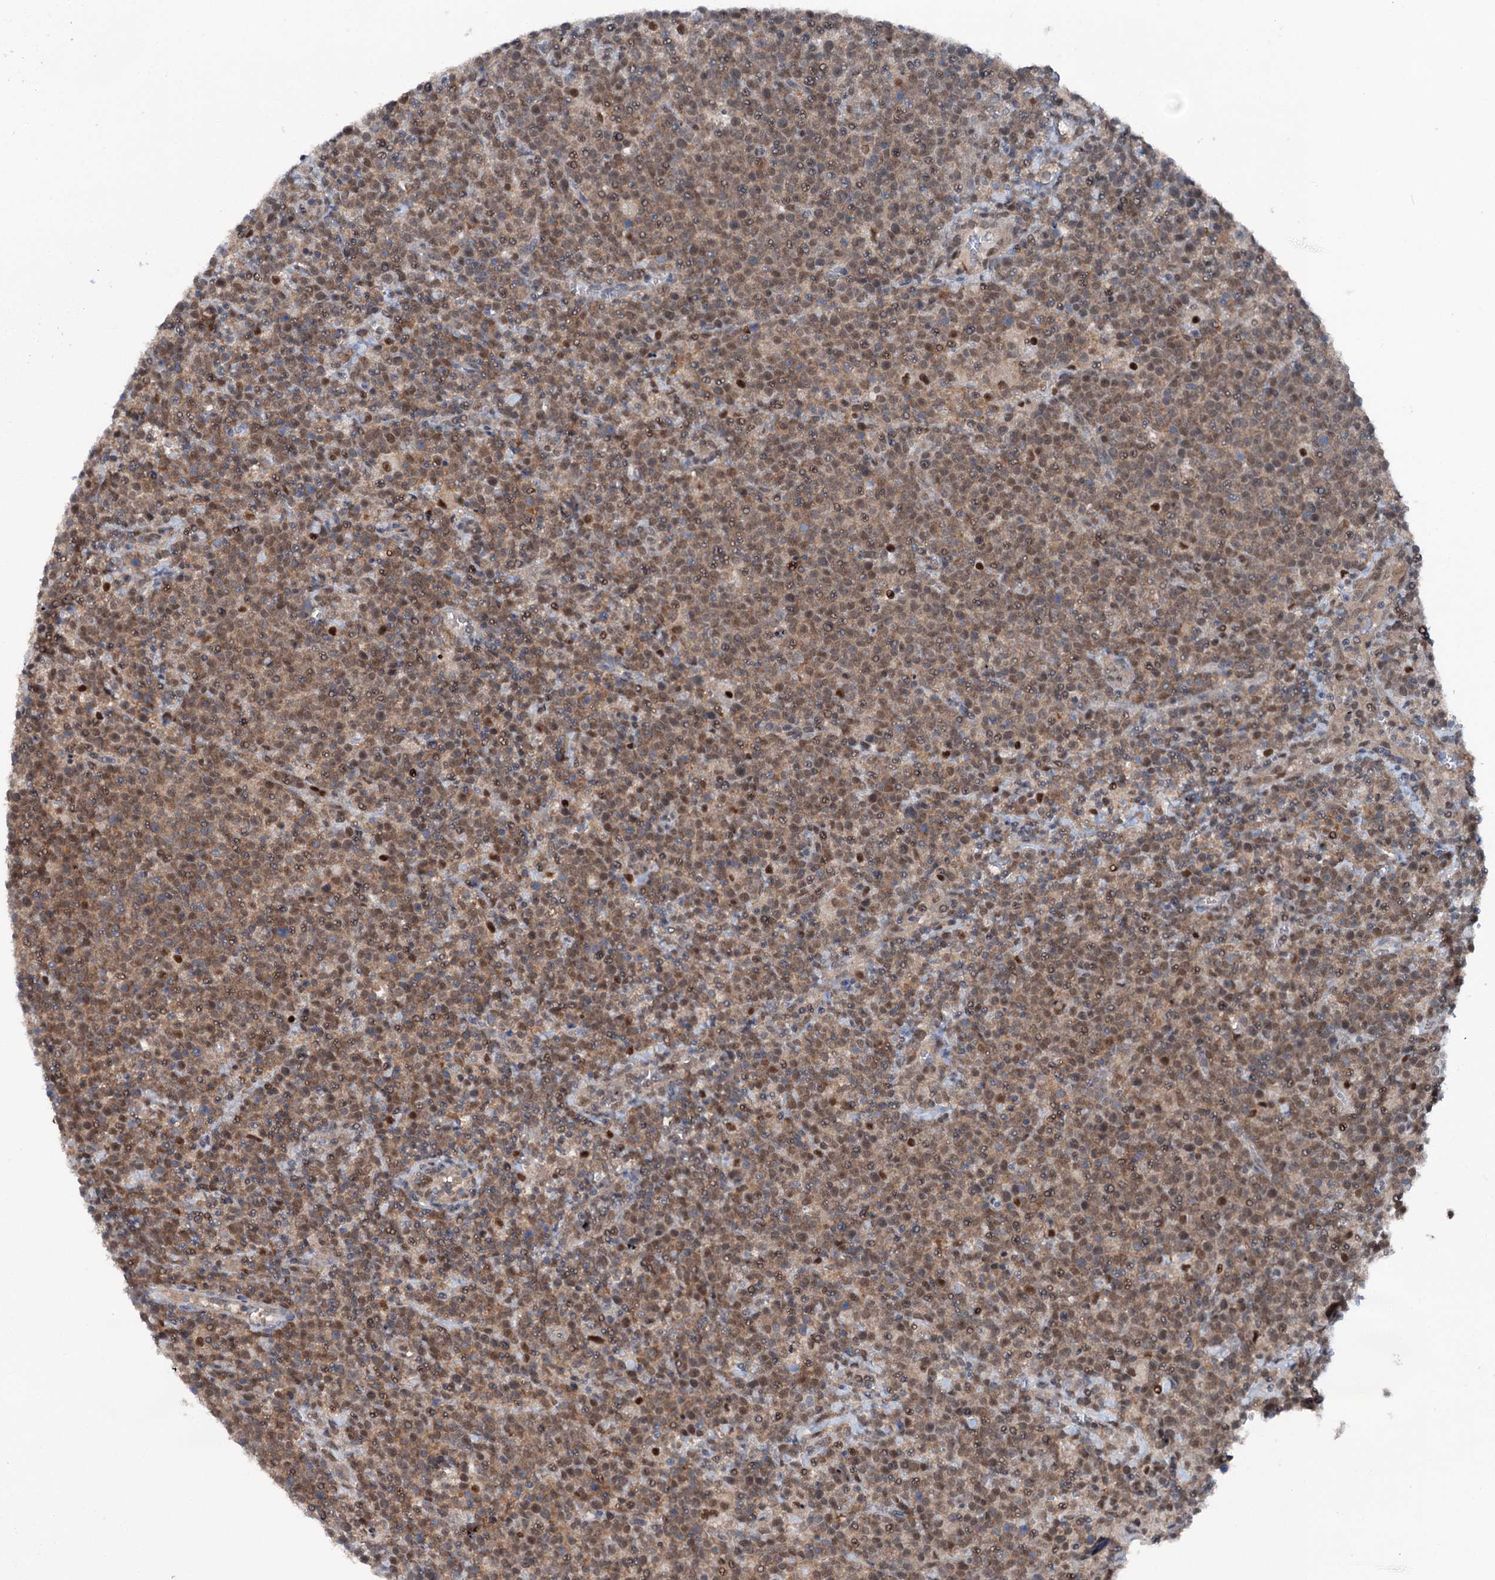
{"staining": {"intensity": "moderate", "quantity": ">75%", "location": "cytoplasmic/membranous,nuclear"}, "tissue": "lymphoma", "cell_type": "Tumor cells", "image_type": "cancer", "snomed": [{"axis": "morphology", "description": "Malignant lymphoma, non-Hodgkin's type, High grade"}, {"axis": "topography", "description": "Lymph node"}], "caption": "Tumor cells exhibit moderate cytoplasmic/membranous and nuclear expression in approximately >75% of cells in malignant lymphoma, non-Hodgkin's type (high-grade).", "gene": "PSMD13", "patient": {"sex": "male", "age": 61}}